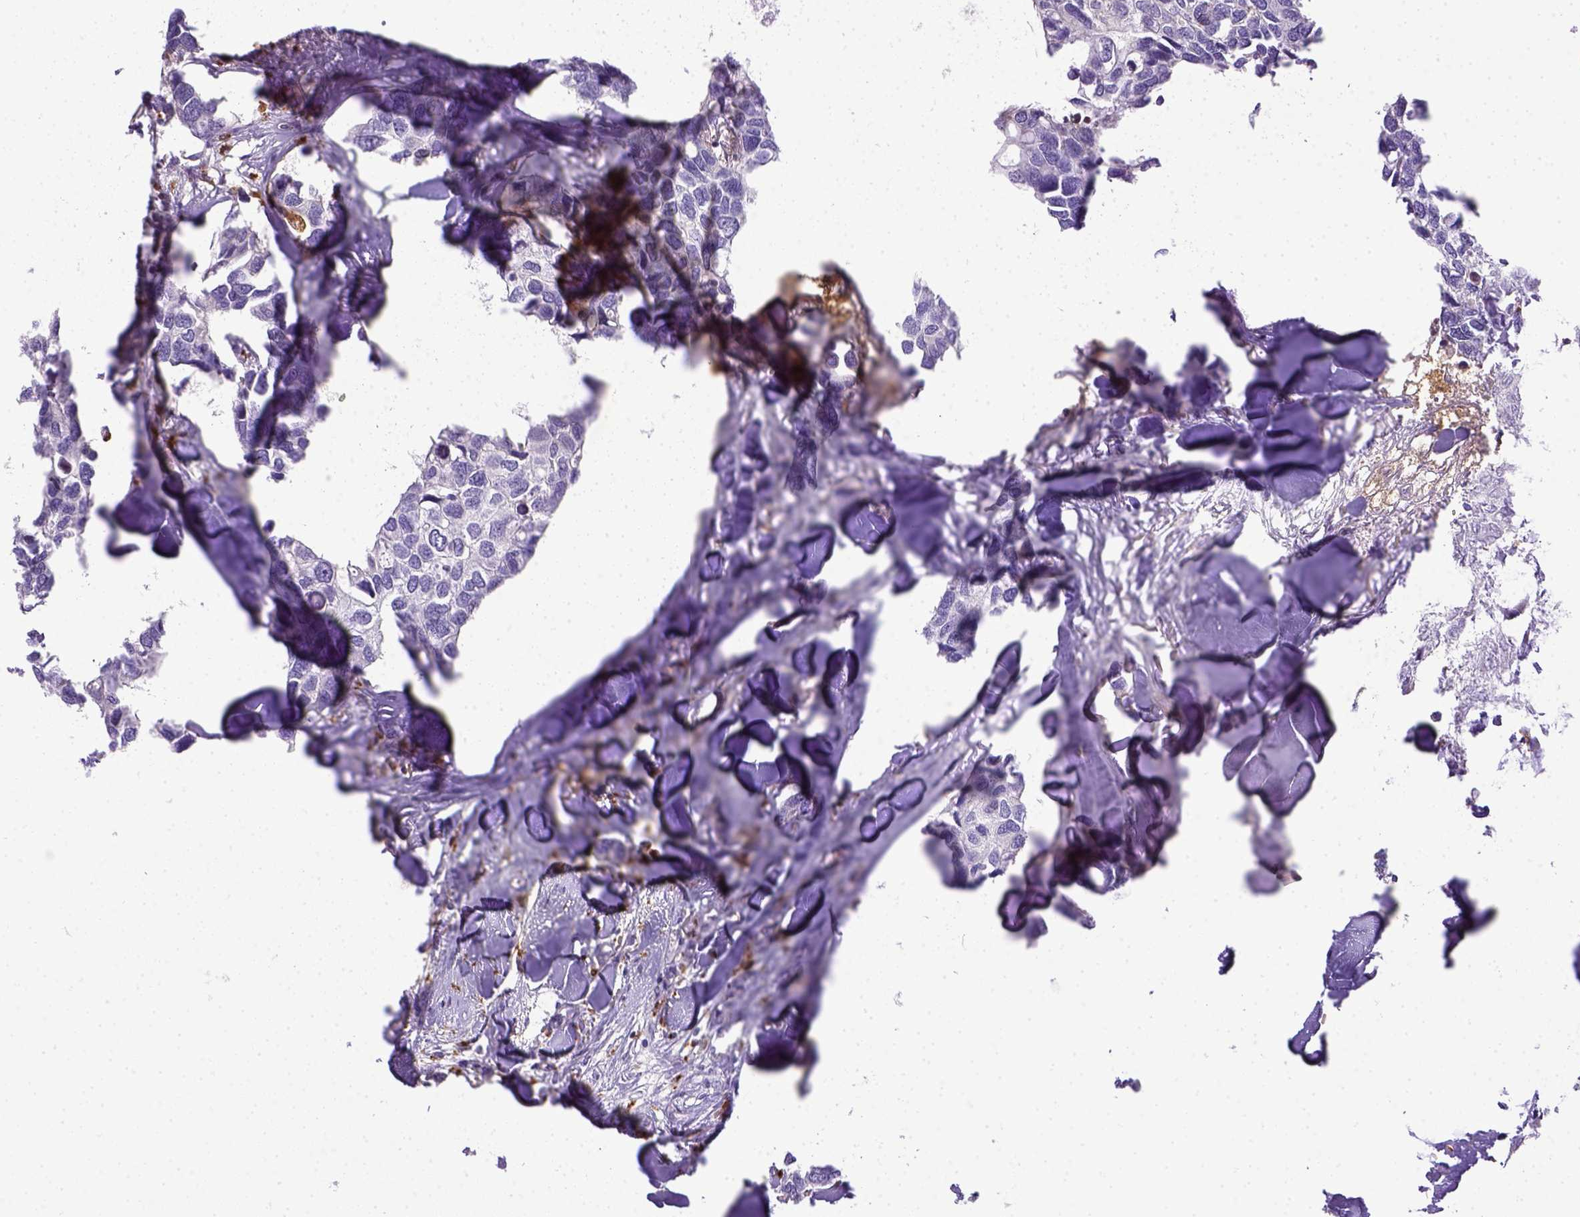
{"staining": {"intensity": "negative", "quantity": "none", "location": "none"}, "tissue": "breast cancer", "cell_type": "Tumor cells", "image_type": "cancer", "snomed": [{"axis": "morphology", "description": "Duct carcinoma"}, {"axis": "topography", "description": "Breast"}], "caption": "This is an immunohistochemistry (IHC) photomicrograph of breast infiltrating ductal carcinoma. There is no positivity in tumor cells.", "gene": "CD68", "patient": {"sex": "female", "age": 83}}